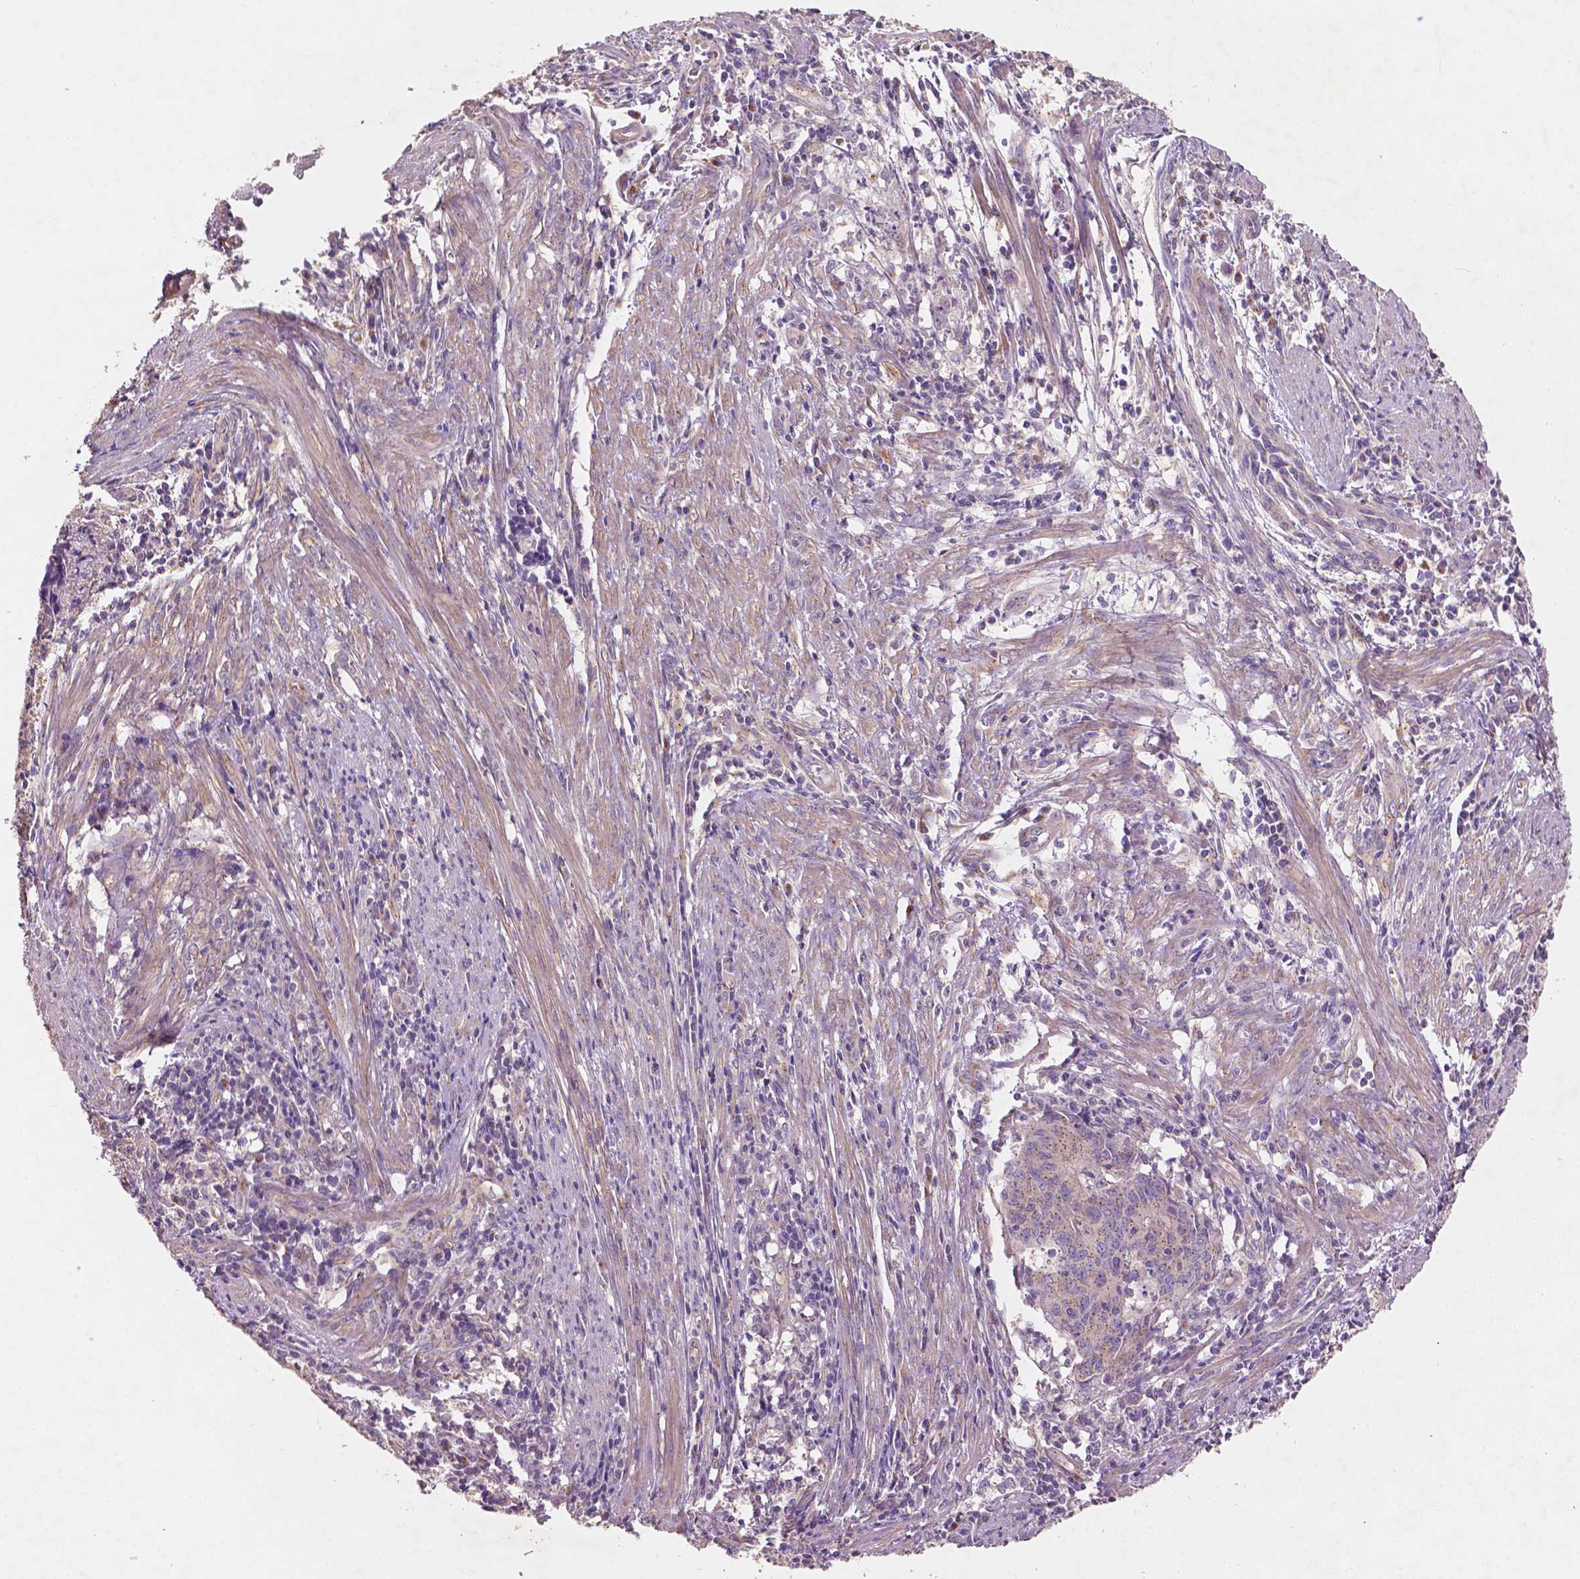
{"staining": {"intensity": "moderate", "quantity": "25%-75%", "location": "cytoplasmic/membranous"}, "tissue": "endometrial cancer", "cell_type": "Tumor cells", "image_type": "cancer", "snomed": [{"axis": "morphology", "description": "Adenocarcinoma, NOS"}, {"axis": "topography", "description": "Endometrium"}], "caption": "Adenocarcinoma (endometrial) stained with DAB (3,3'-diaminobenzidine) immunohistochemistry (IHC) demonstrates medium levels of moderate cytoplasmic/membranous expression in about 25%-75% of tumor cells.", "gene": "CHPT1", "patient": {"sex": "female", "age": 59}}